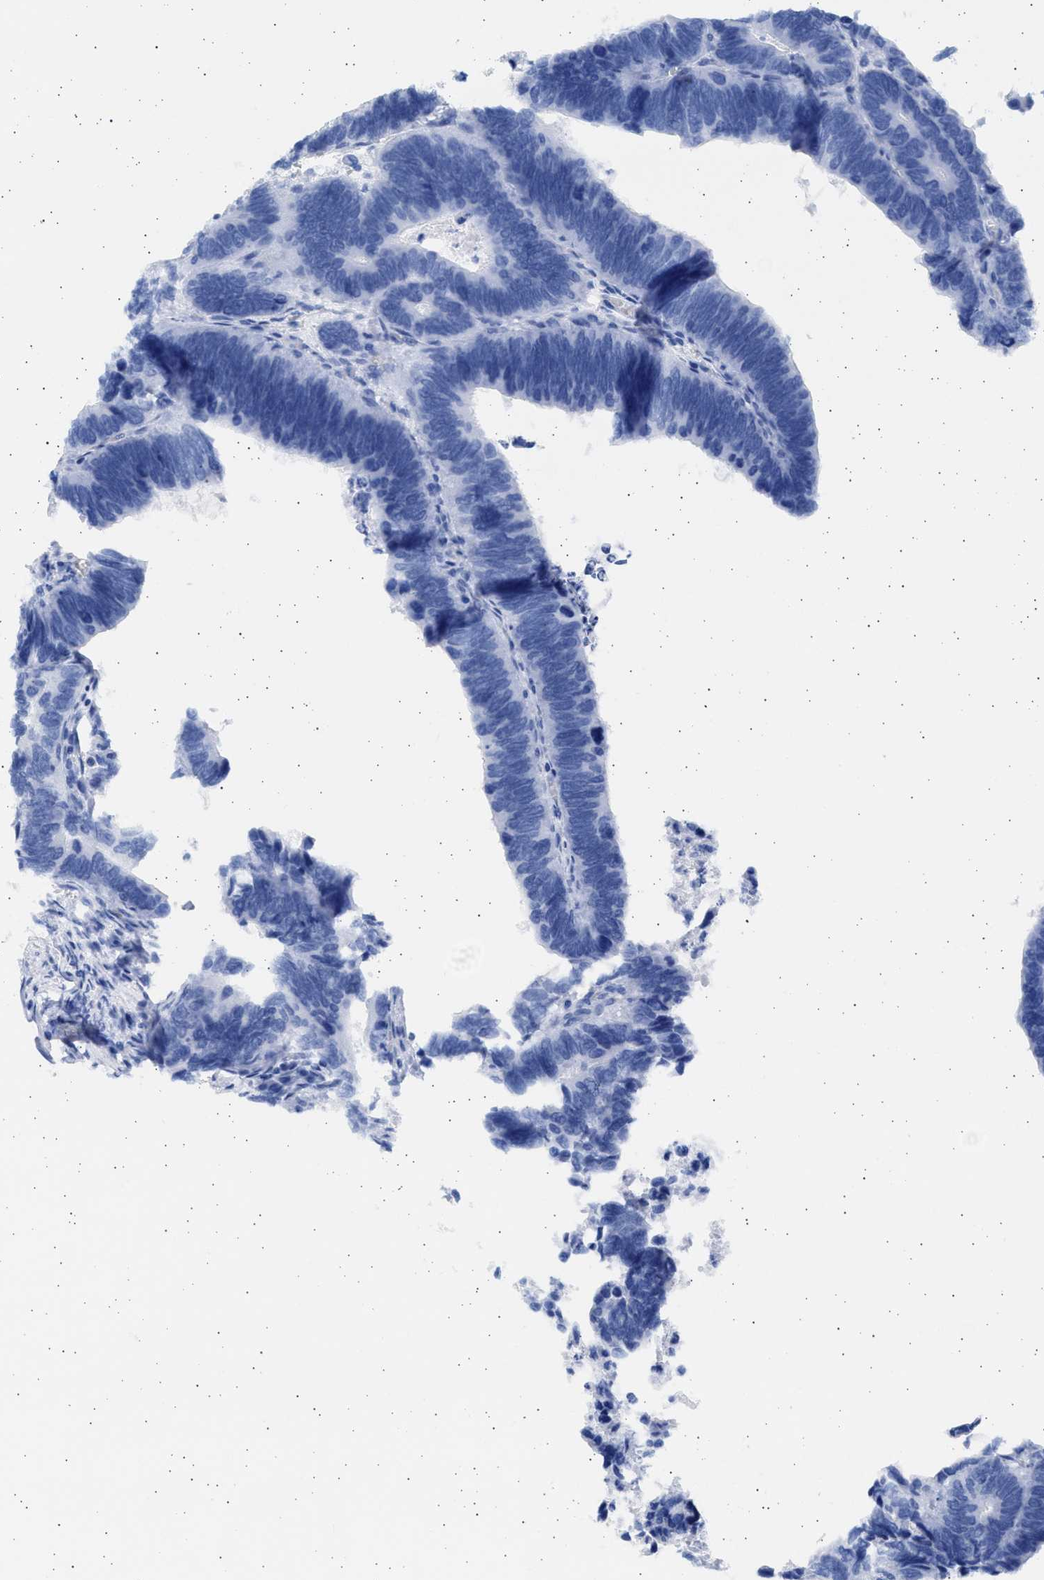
{"staining": {"intensity": "negative", "quantity": "none", "location": "none"}, "tissue": "colorectal cancer", "cell_type": "Tumor cells", "image_type": "cancer", "snomed": [{"axis": "morphology", "description": "Adenocarcinoma, NOS"}, {"axis": "topography", "description": "Colon"}], "caption": "The image exhibits no significant positivity in tumor cells of colorectal cancer (adenocarcinoma).", "gene": "ALDOC", "patient": {"sex": "male", "age": 72}}